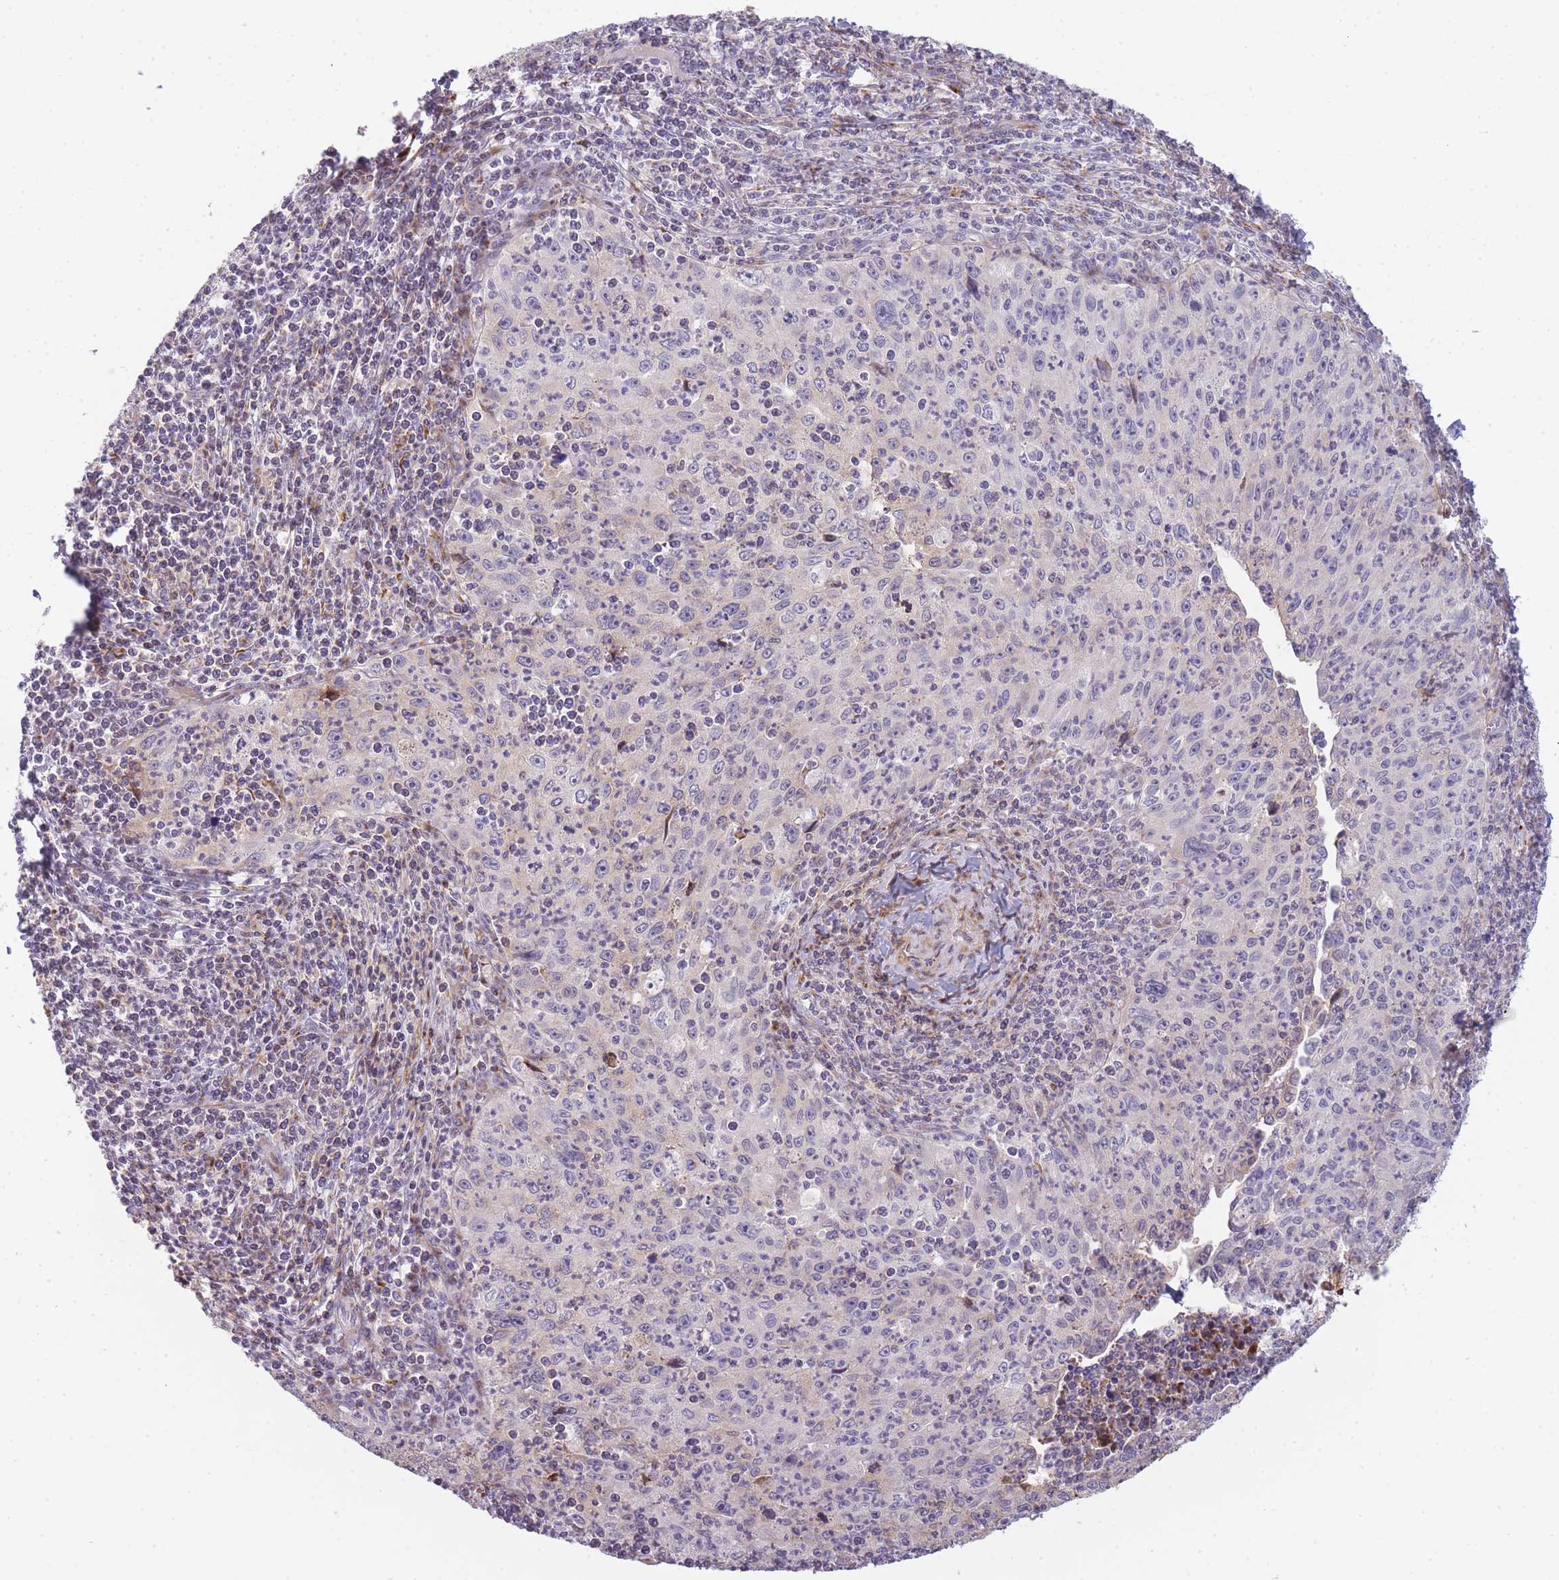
{"staining": {"intensity": "negative", "quantity": "none", "location": "none"}, "tissue": "cervical cancer", "cell_type": "Tumor cells", "image_type": "cancer", "snomed": [{"axis": "morphology", "description": "Squamous cell carcinoma, NOS"}, {"axis": "topography", "description": "Cervix"}], "caption": "Cervical cancer stained for a protein using immunohistochemistry exhibits no expression tumor cells.", "gene": "PPP3R2", "patient": {"sex": "female", "age": 30}}